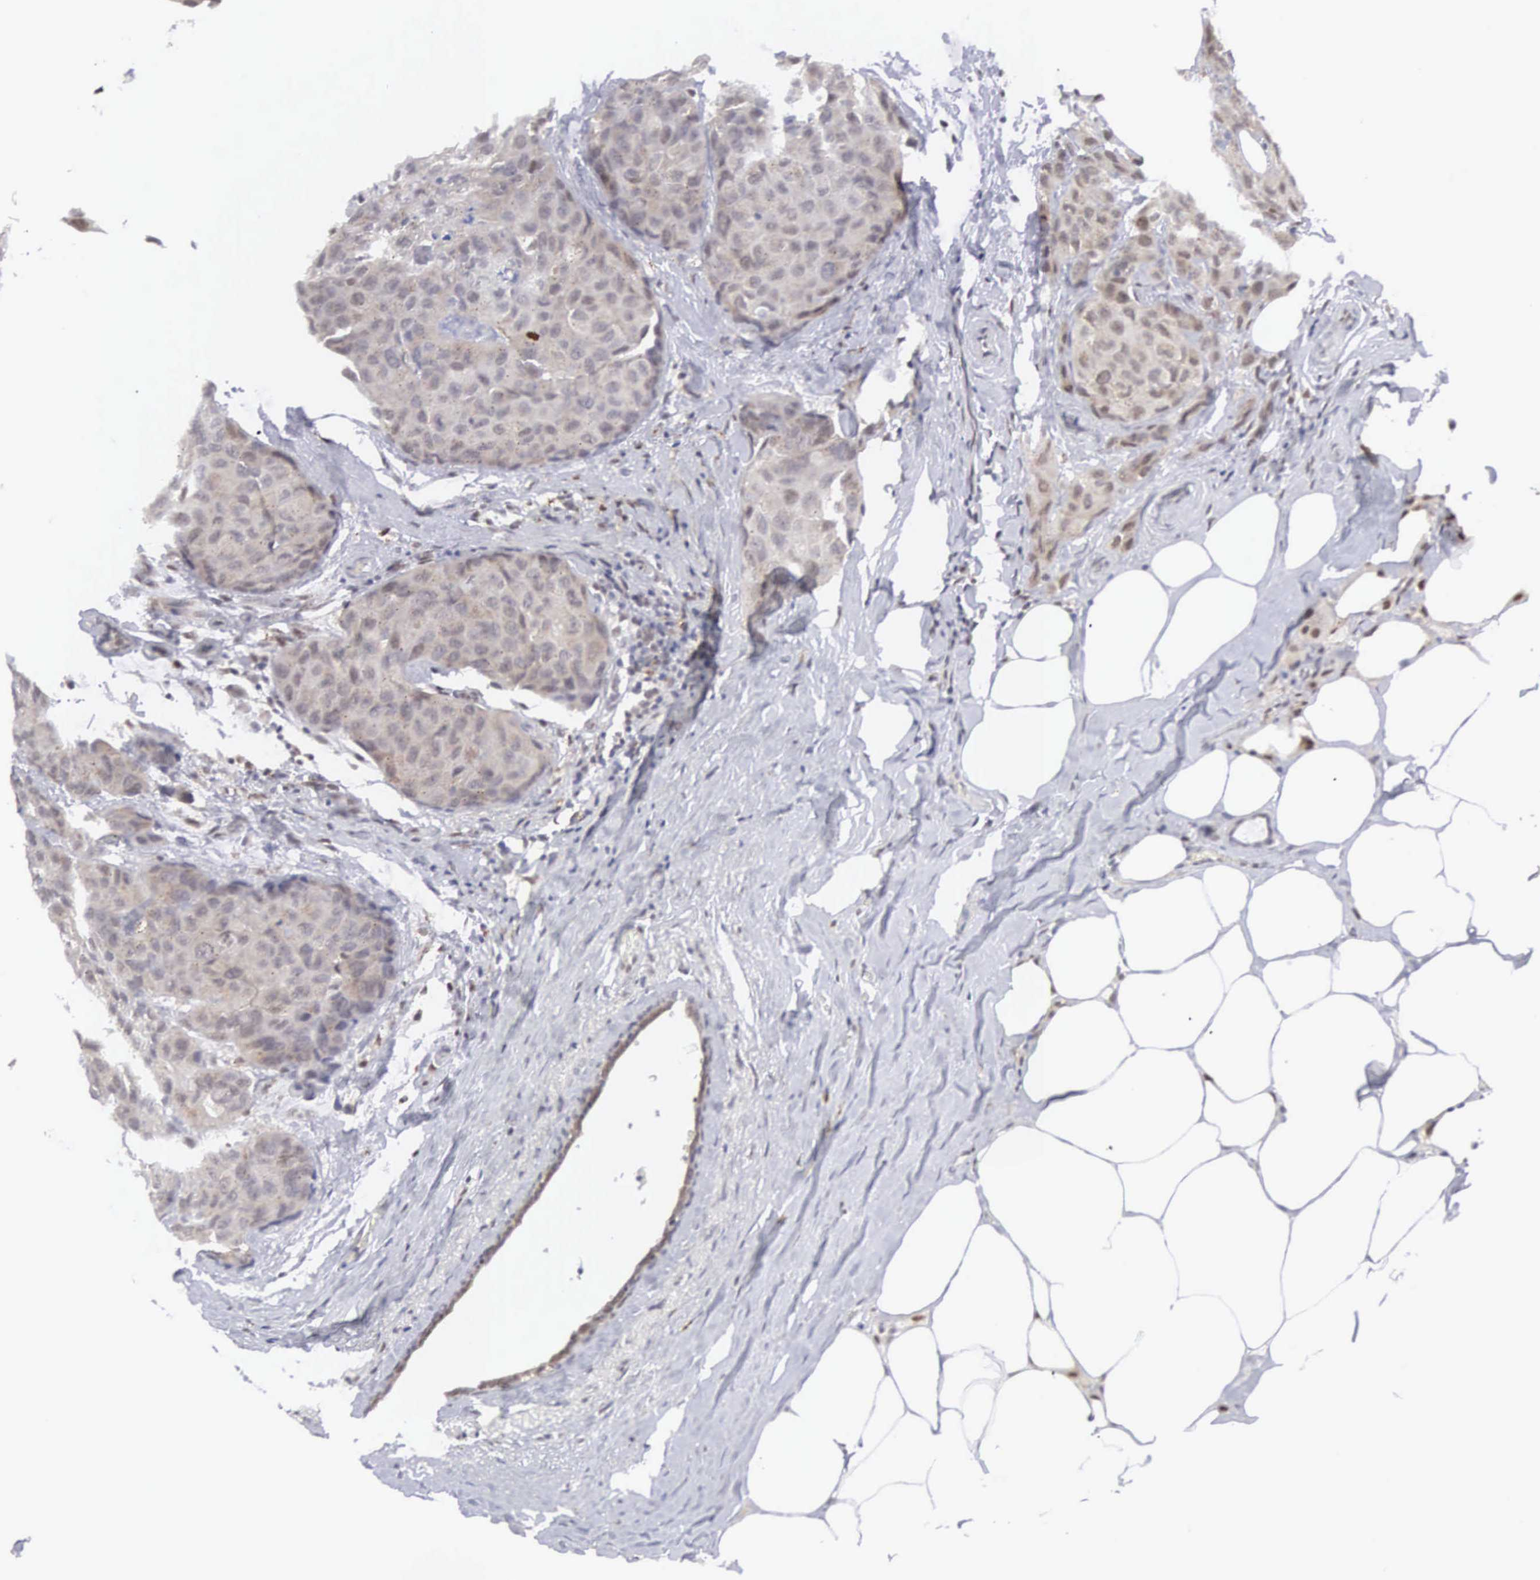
{"staining": {"intensity": "weak", "quantity": ">75%", "location": "cytoplasmic/membranous"}, "tissue": "breast cancer", "cell_type": "Tumor cells", "image_type": "cancer", "snomed": [{"axis": "morphology", "description": "Duct carcinoma"}, {"axis": "topography", "description": "Breast"}], "caption": "This is a histology image of immunohistochemistry (IHC) staining of breast cancer, which shows weak staining in the cytoplasmic/membranous of tumor cells.", "gene": "MNAT1", "patient": {"sex": "female", "age": 68}}